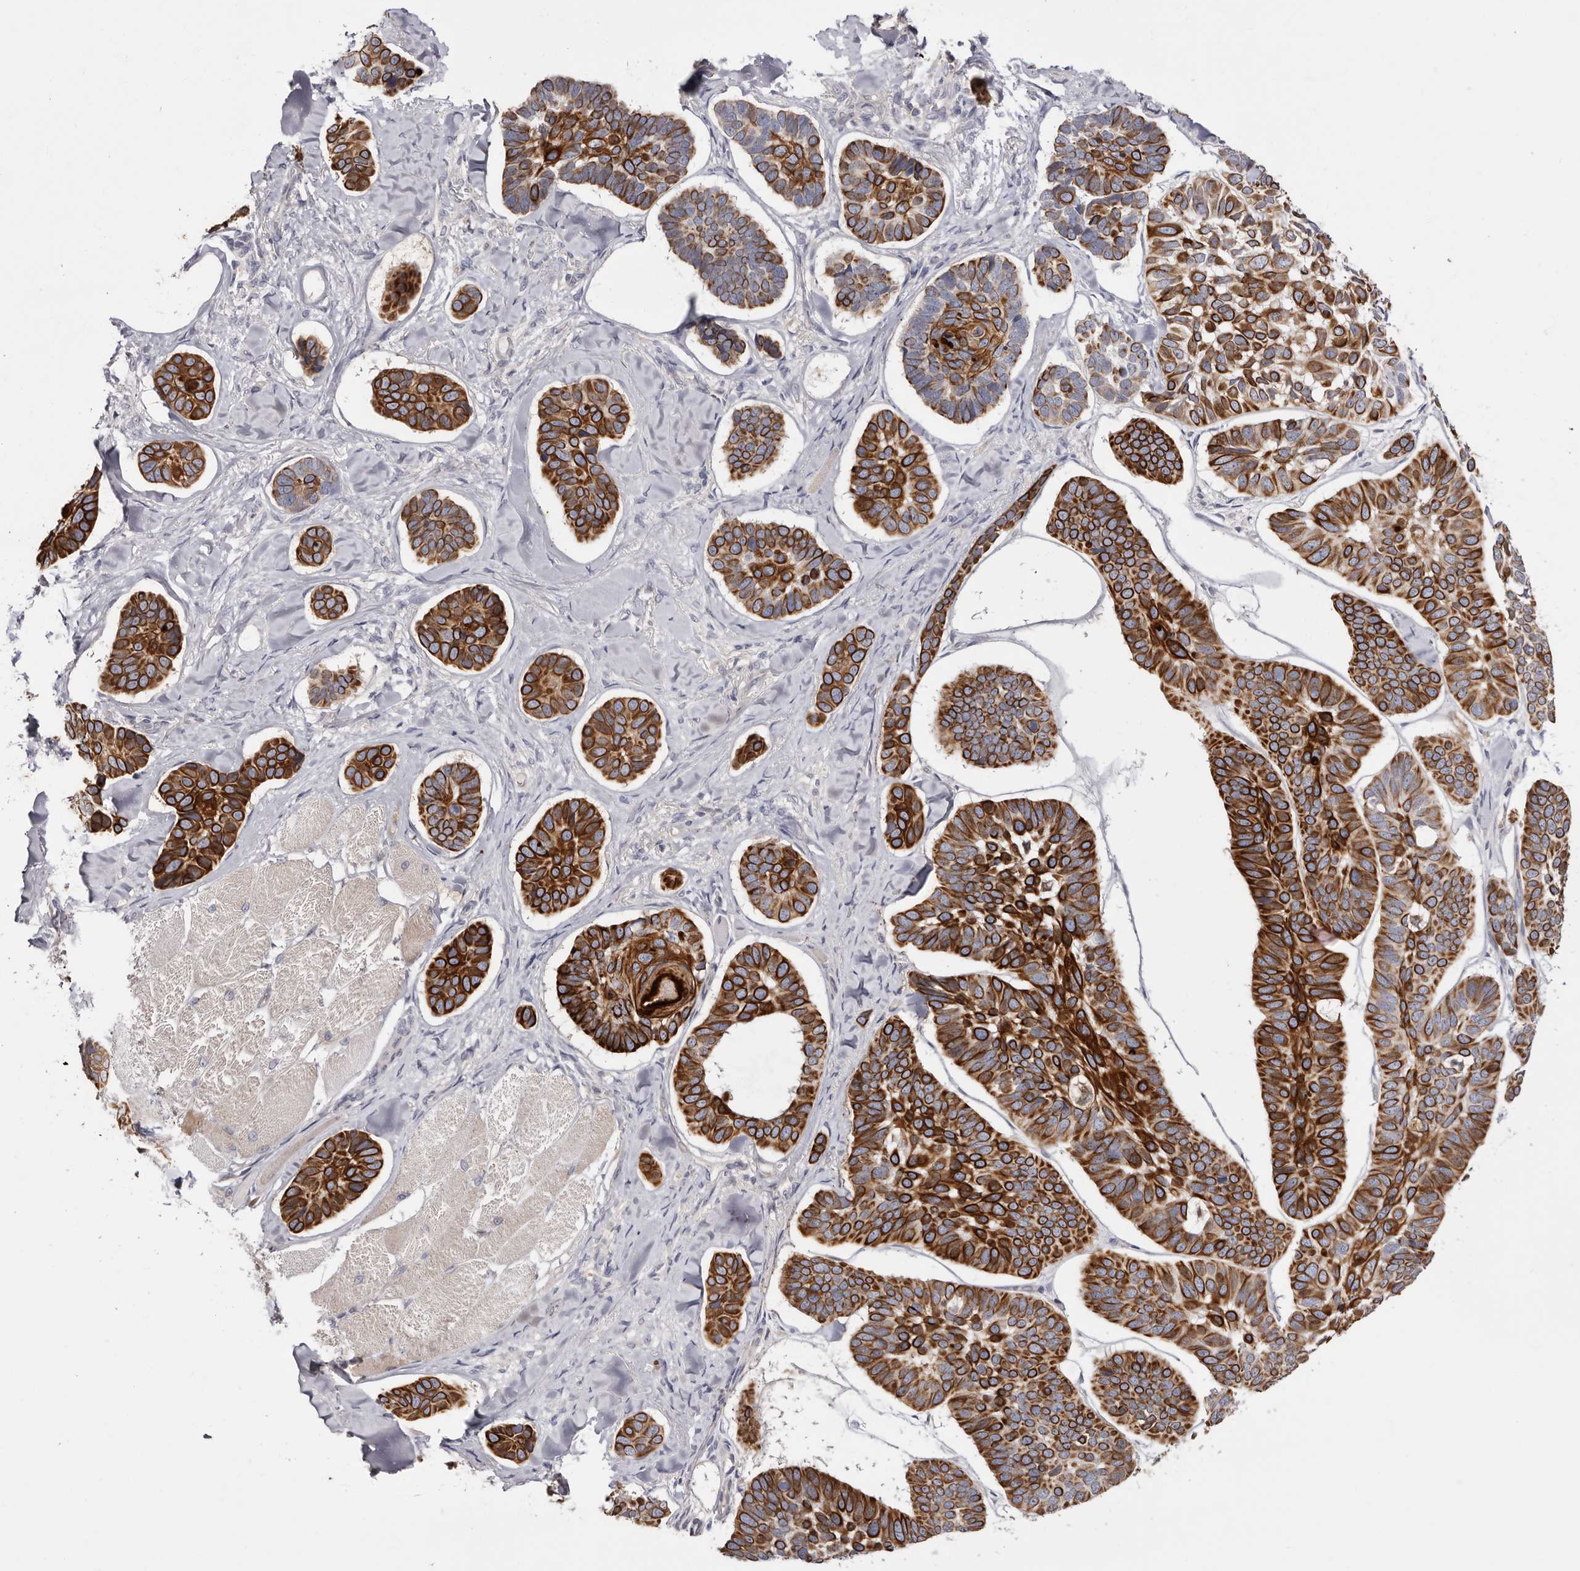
{"staining": {"intensity": "strong", "quantity": ">75%", "location": "cytoplasmic/membranous"}, "tissue": "skin cancer", "cell_type": "Tumor cells", "image_type": "cancer", "snomed": [{"axis": "morphology", "description": "Basal cell carcinoma"}, {"axis": "topography", "description": "Skin"}], "caption": "High-power microscopy captured an immunohistochemistry photomicrograph of basal cell carcinoma (skin), revealing strong cytoplasmic/membranous staining in approximately >75% of tumor cells.", "gene": "STK16", "patient": {"sex": "male", "age": 62}}